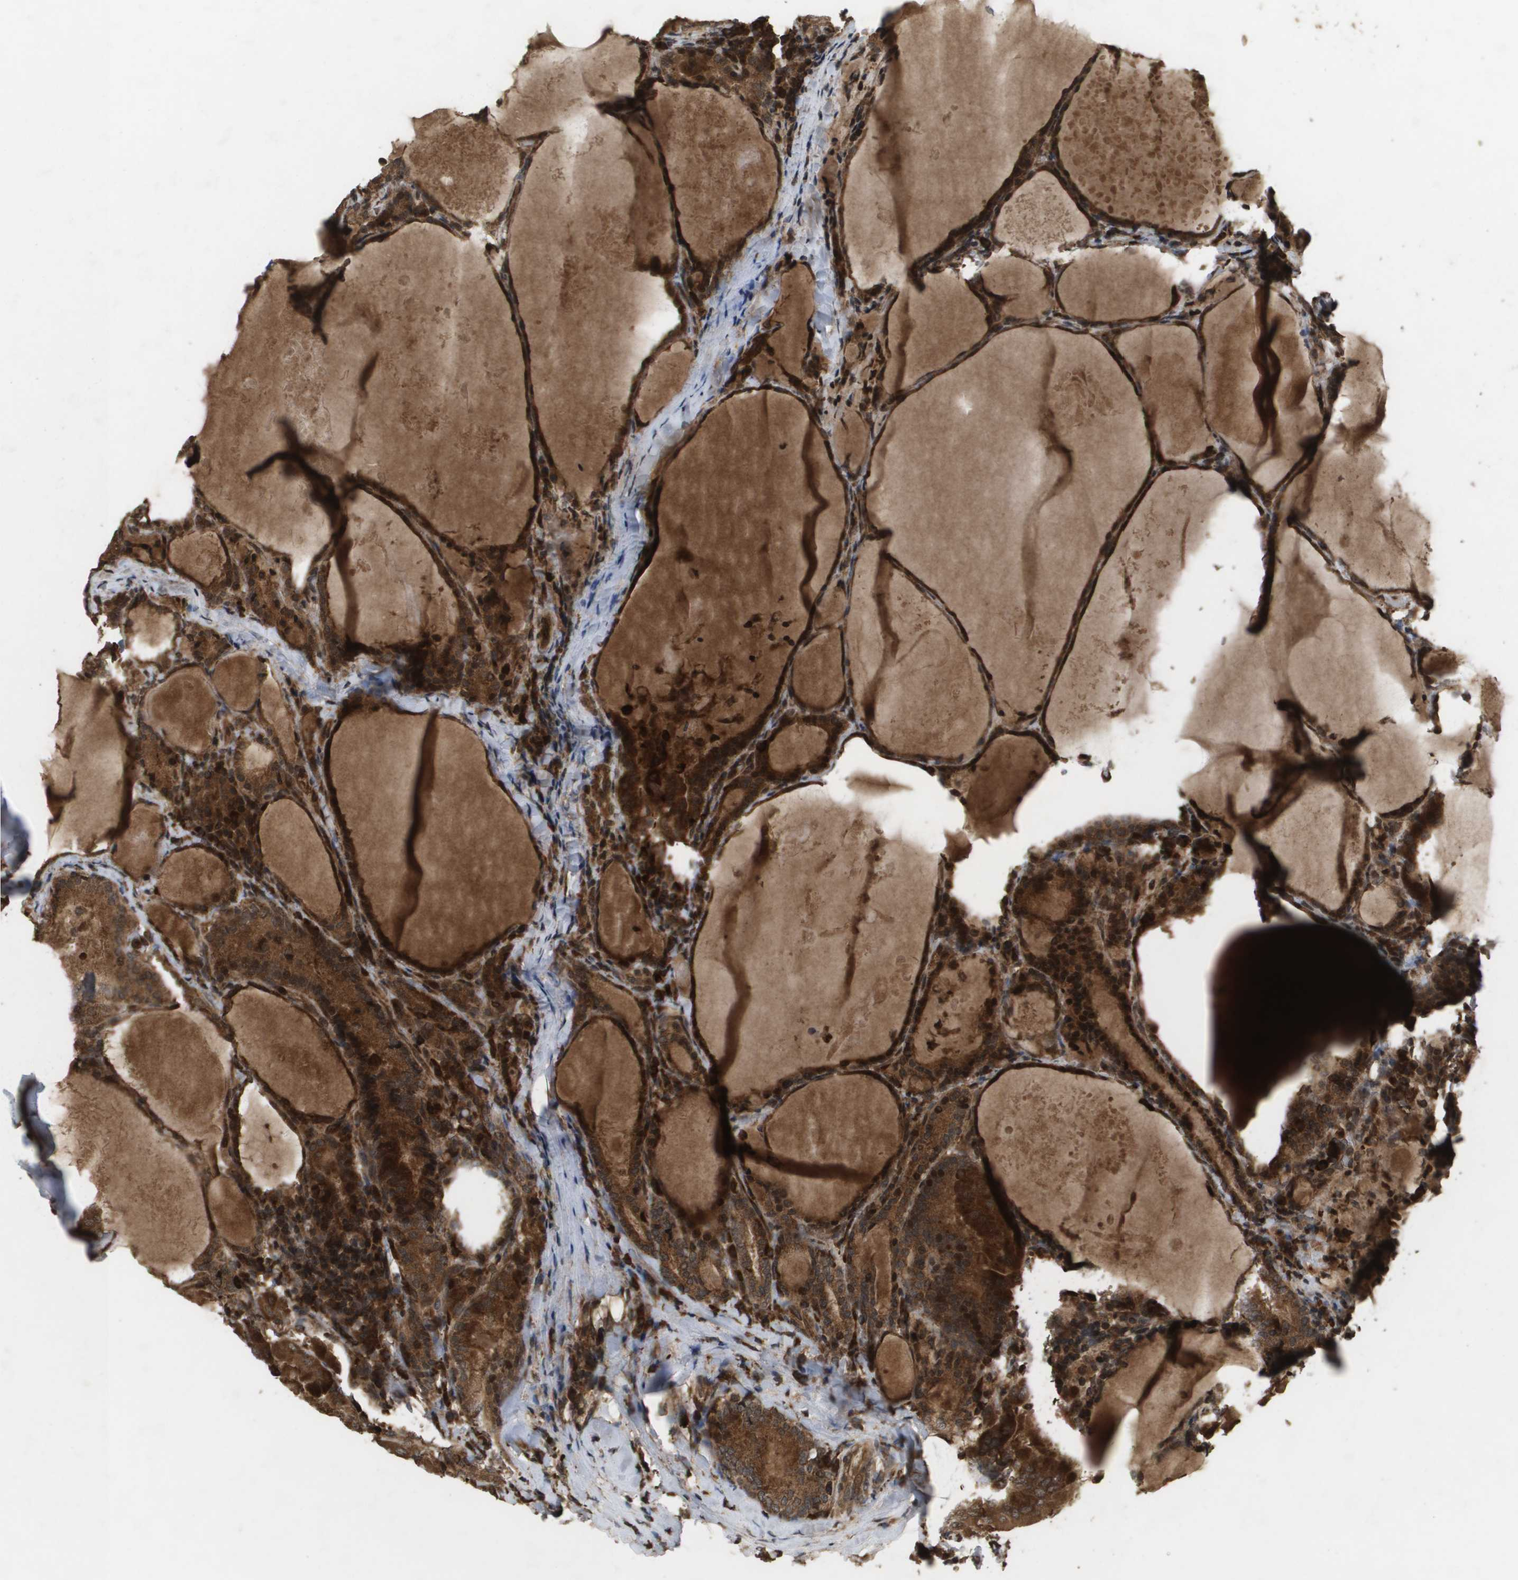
{"staining": {"intensity": "strong", "quantity": ">75%", "location": "cytoplasmic/membranous,nuclear"}, "tissue": "thyroid cancer", "cell_type": "Tumor cells", "image_type": "cancer", "snomed": [{"axis": "morphology", "description": "Papillary adenocarcinoma, NOS"}, {"axis": "topography", "description": "Thyroid gland"}], "caption": "Immunohistochemical staining of human thyroid cancer (papillary adenocarcinoma) demonstrates strong cytoplasmic/membranous and nuclear protein expression in approximately >75% of tumor cells. (DAB (3,3'-diaminobenzidine) IHC with brightfield microscopy, high magnification).", "gene": "KIF11", "patient": {"sex": "female", "age": 42}}